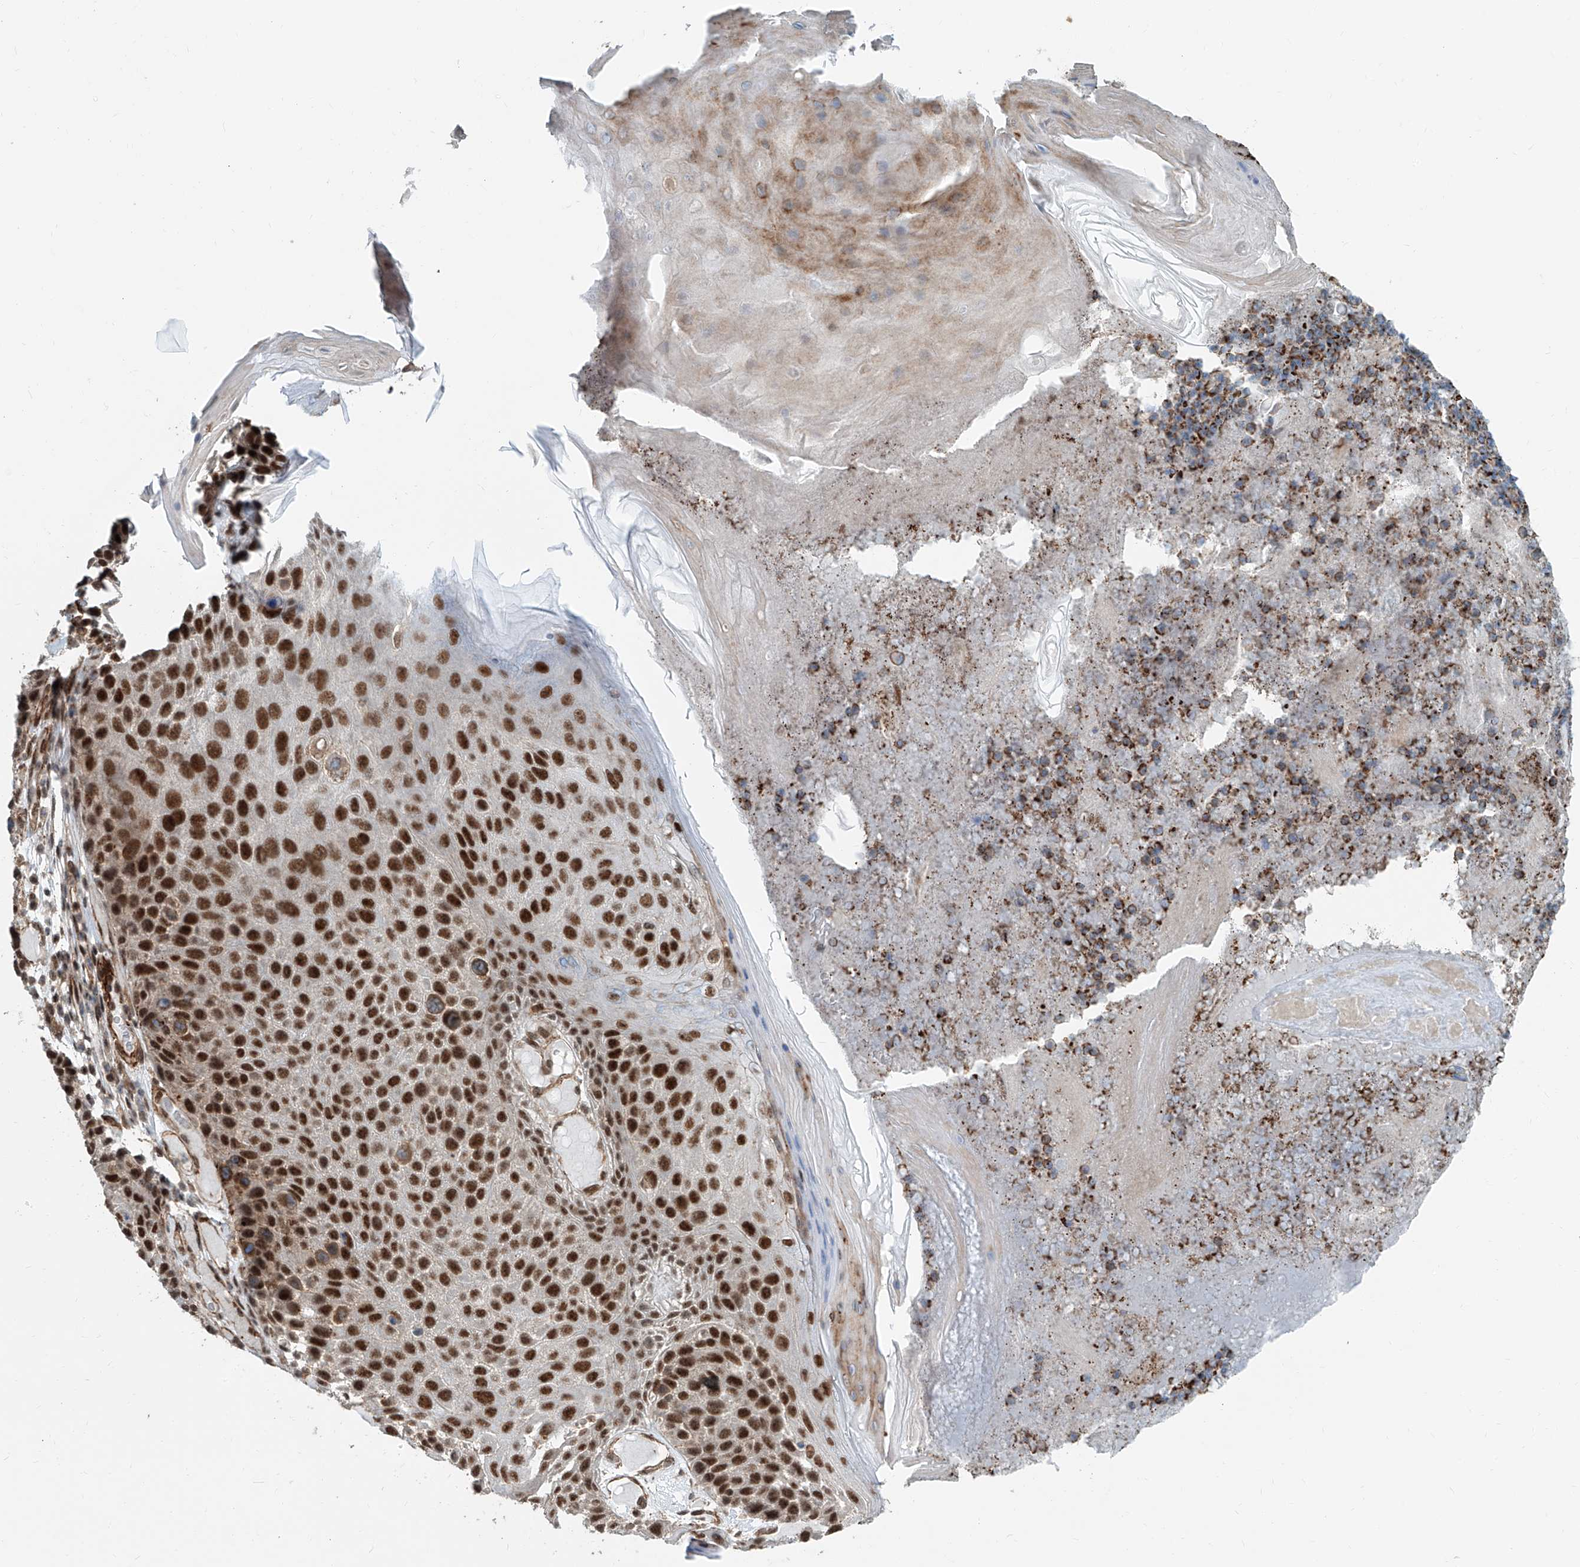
{"staining": {"intensity": "strong", "quantity": ">75%", "location": "nuclear"}, "tissue": "skin cancer", "cell_type": "Tumor cells", "image_type": "cancer", "snomed": [{"axis": "morphology", "description": "Squamous cell carcinoma, NOS"}, {"axis": "topography", "description": "Skin"}], "caption": "Immunohistochemical staining of squamous cell carcinoma (skin) displays strong nuclear protein positivity in about >75% of tumor cells. Using DAB (brown) and hematoxylin (blue) stains, captured at high magnification using brightfield microscopy.", "gene": "SDE2", "patient": {"sex": "female", "age": 88}}